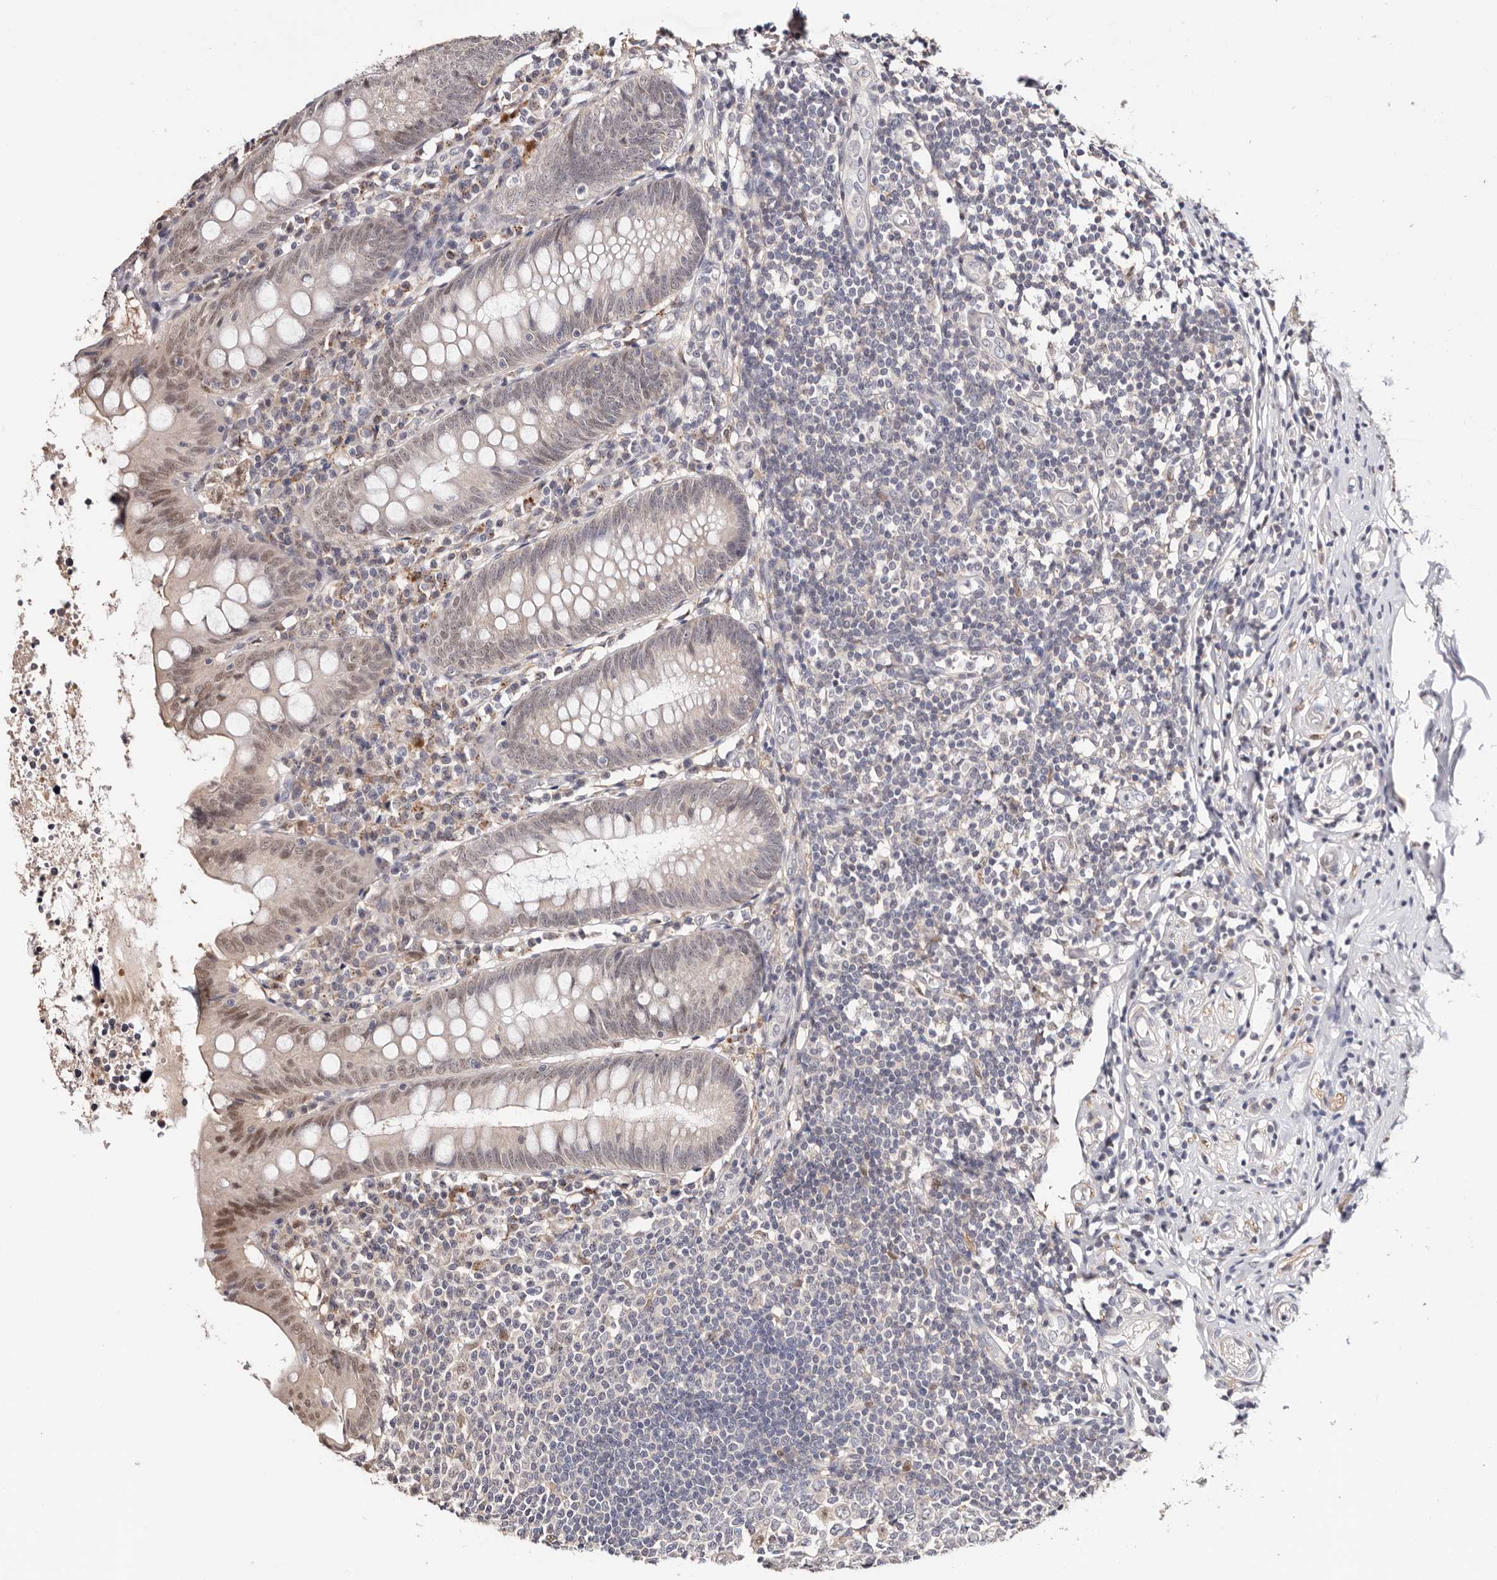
{"staining": {"intensity": "moderate", "quantity": "<25%", "location": "nuclear"}, "tissue": "appendix", "cell_type": "Glandular cells", "image_type": "normal", "snomed": [{"axis": "morphology", "description": "Normal tissue, NOS"}, {"axis": "topography", "description": "Appendix"}], "caption": "The image demonstrates staining of unremarkable appendix, revealing moderate nuclear protein staining (brown color) within glandular cells. (IHC, brightfield microscopy, high magnification).", "gene": "TYW3", "patient": {"sex": "female", "age": 54}}